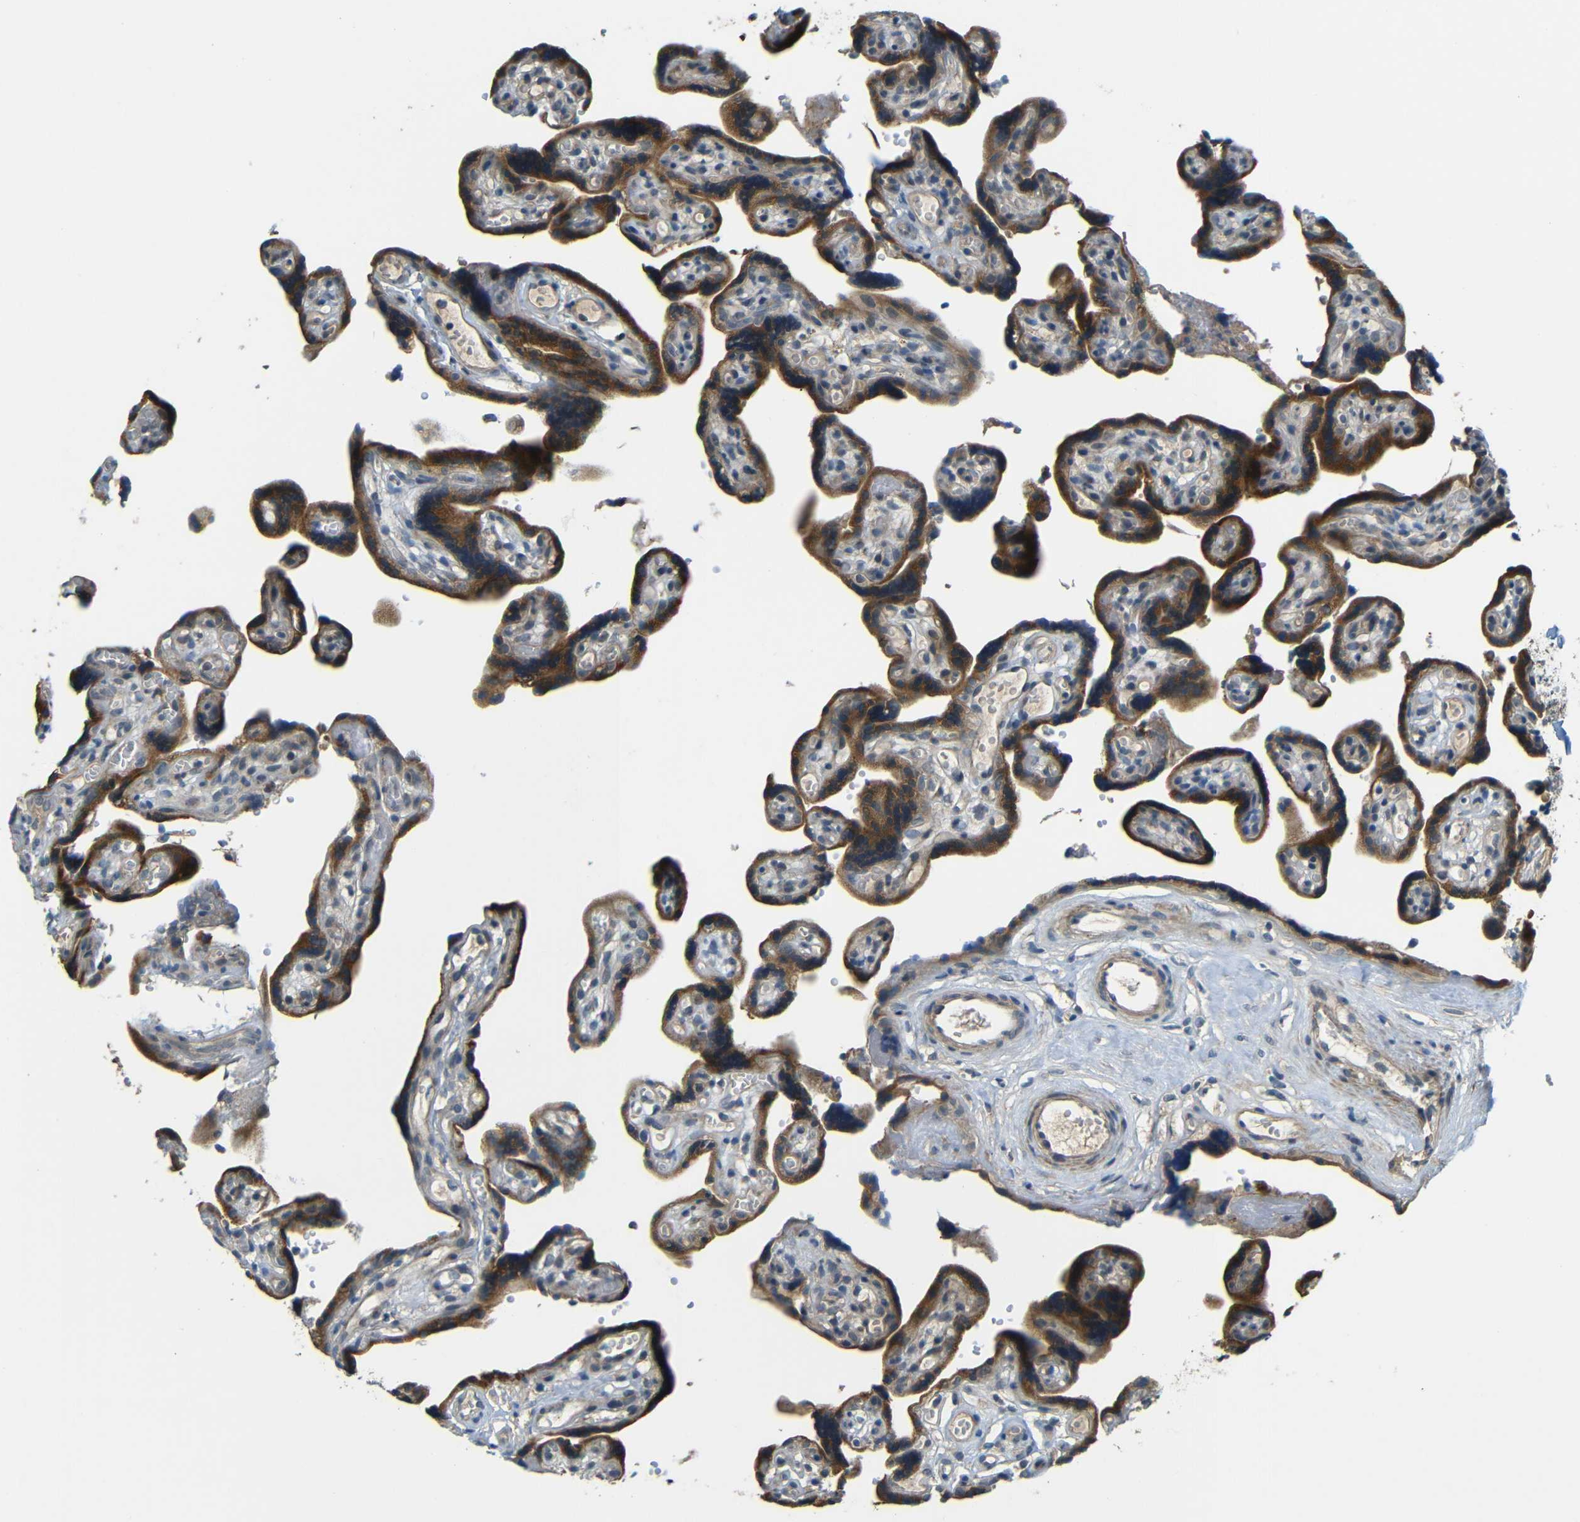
{"staining": {"intensity": "moderate", "quantity": "25%-75%", "location": "cytoplasmic/membranous"}, "tissue": "placenta", "cell_type": "Decidual cells", "image_type": "normal", "snomed": [{"axis": "morphology", "description": "Normal tissue, NOS"}, {"axis": "topography", "description": "Placenta"}], "caption": "The micrograph demonstrates a brown stain indicating the presence of a protein in the cytoplasmic/membranous of decidual cells in placenta.", "gene": "FNDC3A", "patient": {"sex": "female", "age": 30}}